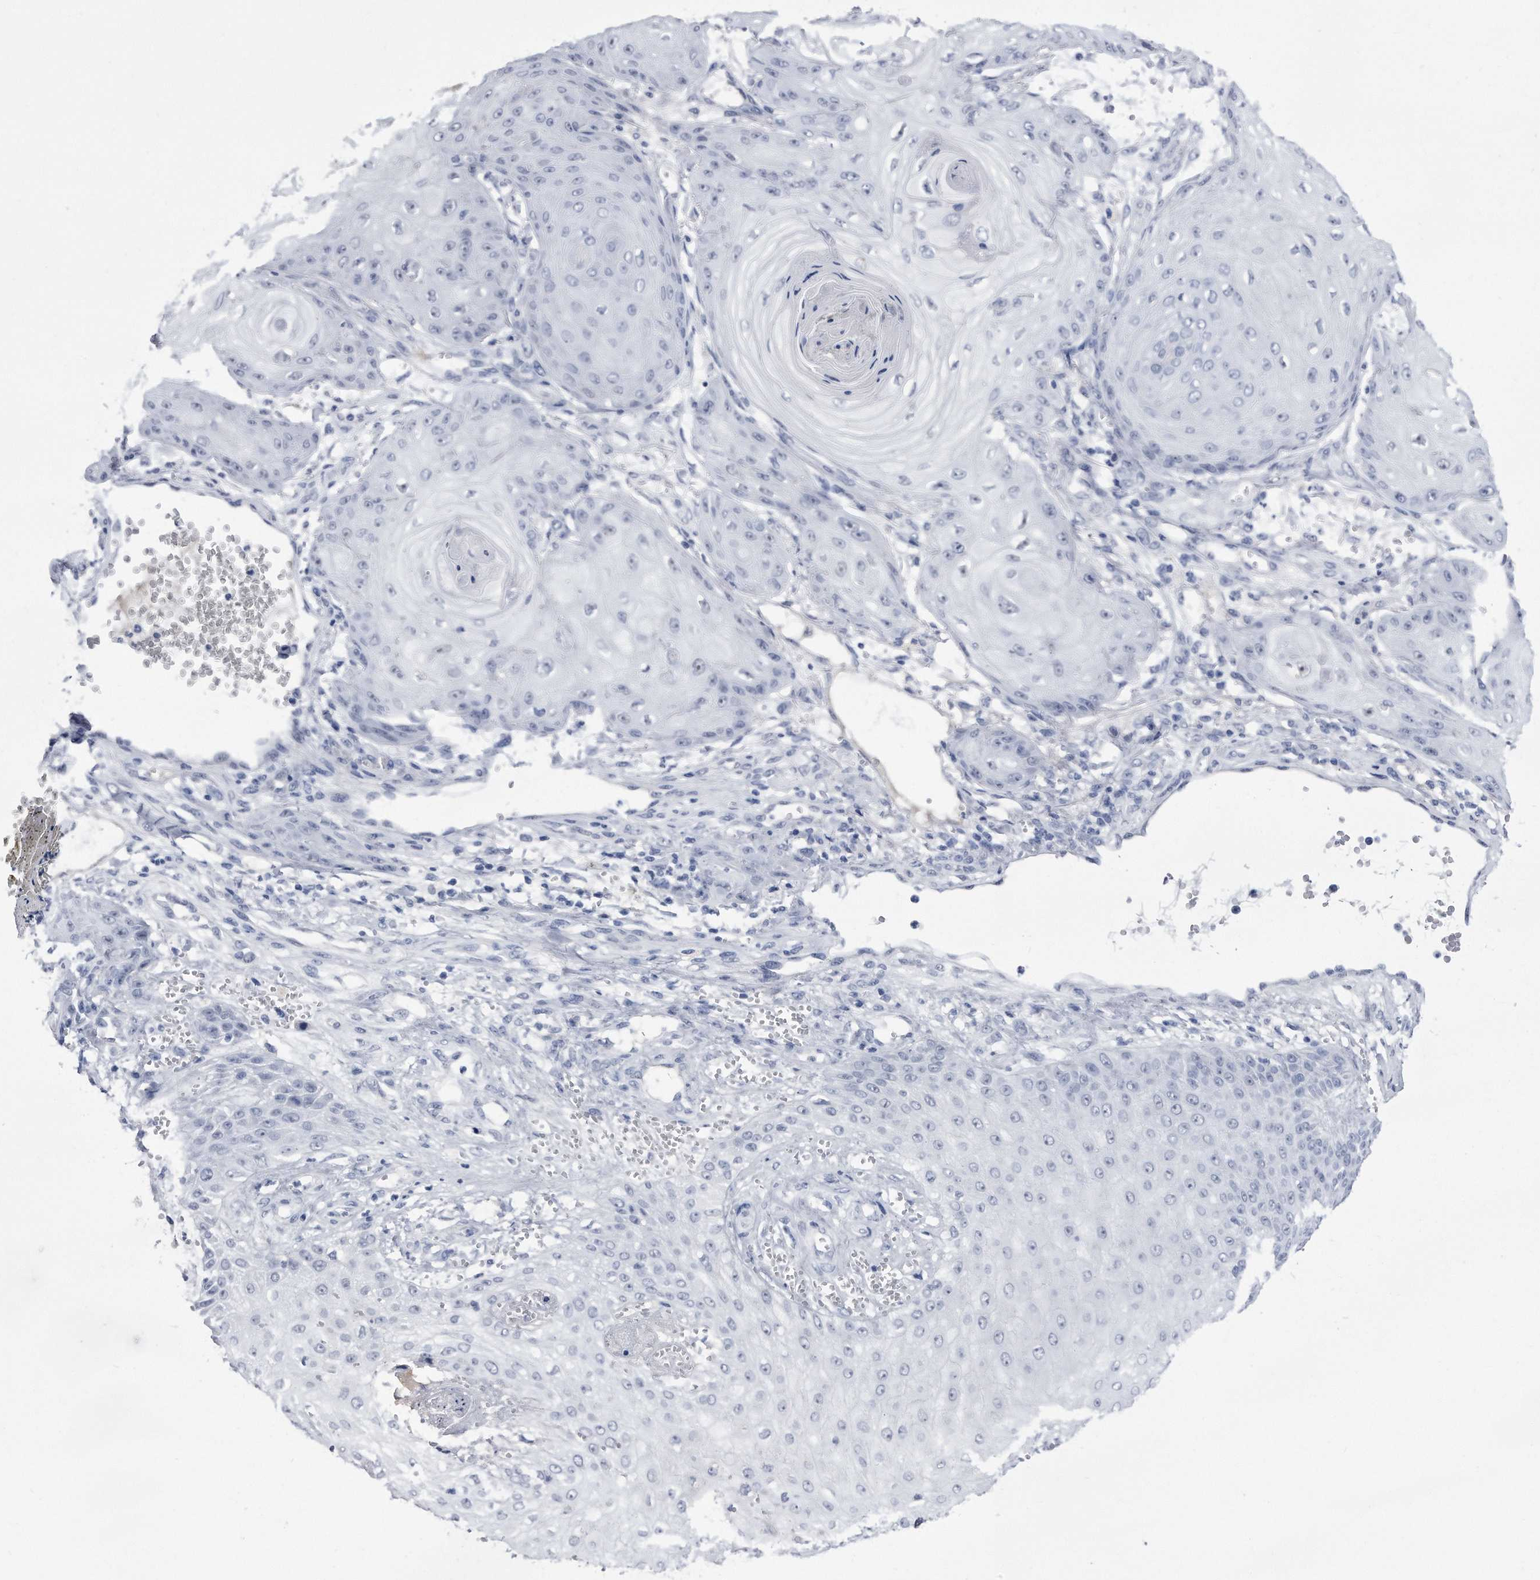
{"staining": {"intensity": "negative", "quantity": "none", "location": "none"}, "tissue": "skin cancer", "cell_type": "Tumor cells", "image_type": "cancer", "snomed": [{"axis": "morphology", "description": "Squamous cell carcinoma, NOS"}, {"axis": "topography", "description": "Skin"}], "caption": "Tumor cells are negative for brown protein staining in skin cancer (squamous cell carcinoma). The staining was performed using DAB to visualize the protein expression in brown, while the nuclei were stained in blue with hematoxylin (Magnification: 20x).", "gene": "KCTD8", "patient": {"sex": "male", "age": 74}}